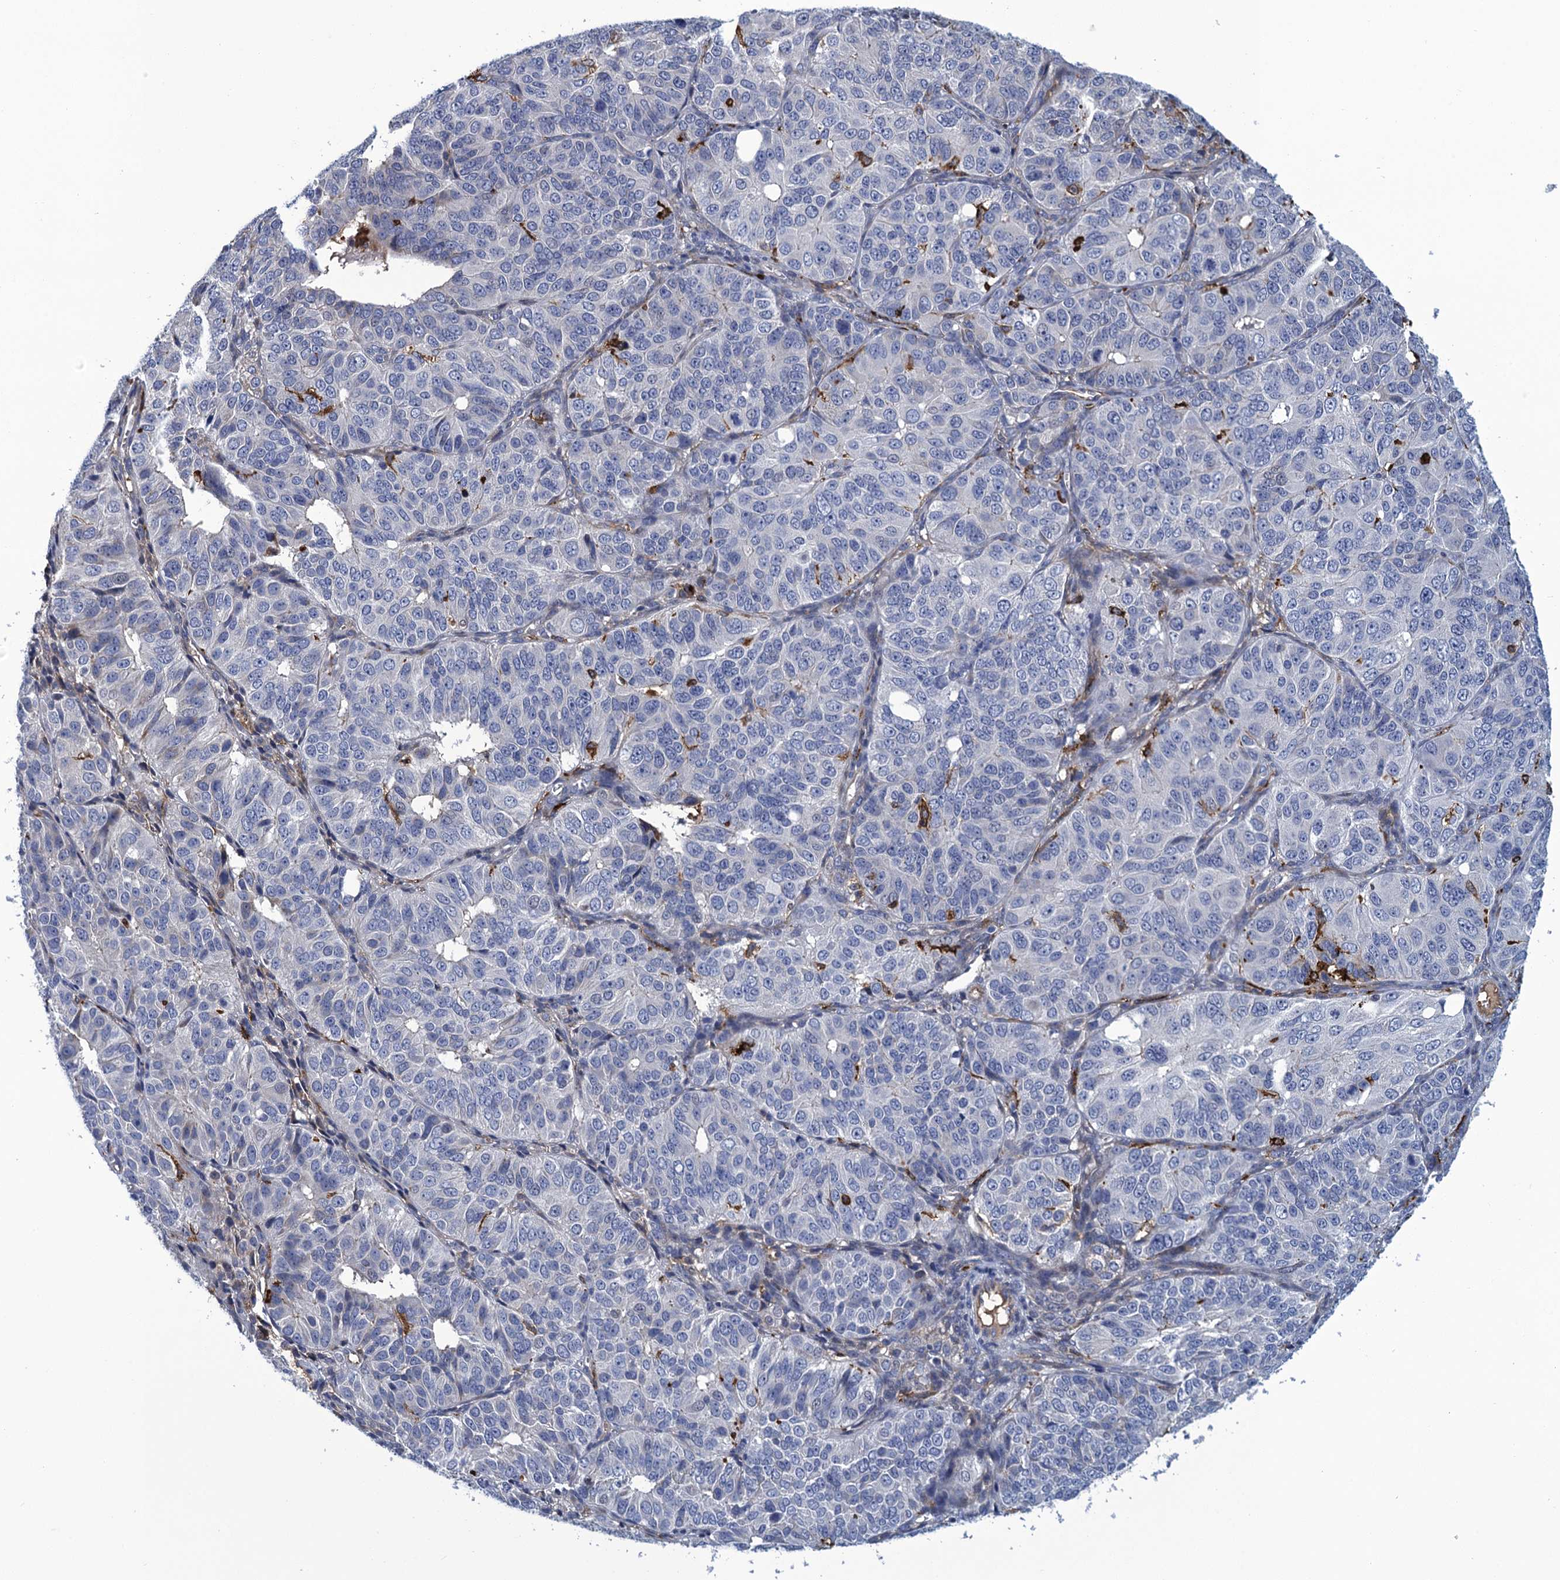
{"staining": {"intensity": "negative", "quantity": "none", "location": "none"}, "tissue": "ovarian cancer", "cell_type": "Tumor cells", "image_type": "cancer", "snomed": [{"axis": "morphology", "description": "Carcinoma, endometroid"}, {"axis": "topography", "description": "Ovary"}], "caption": "Tumor cells show no significant positivity in ovarian cancer.", "gene": "DNHD1", "patient": {"sex": "female", "age": 51}}